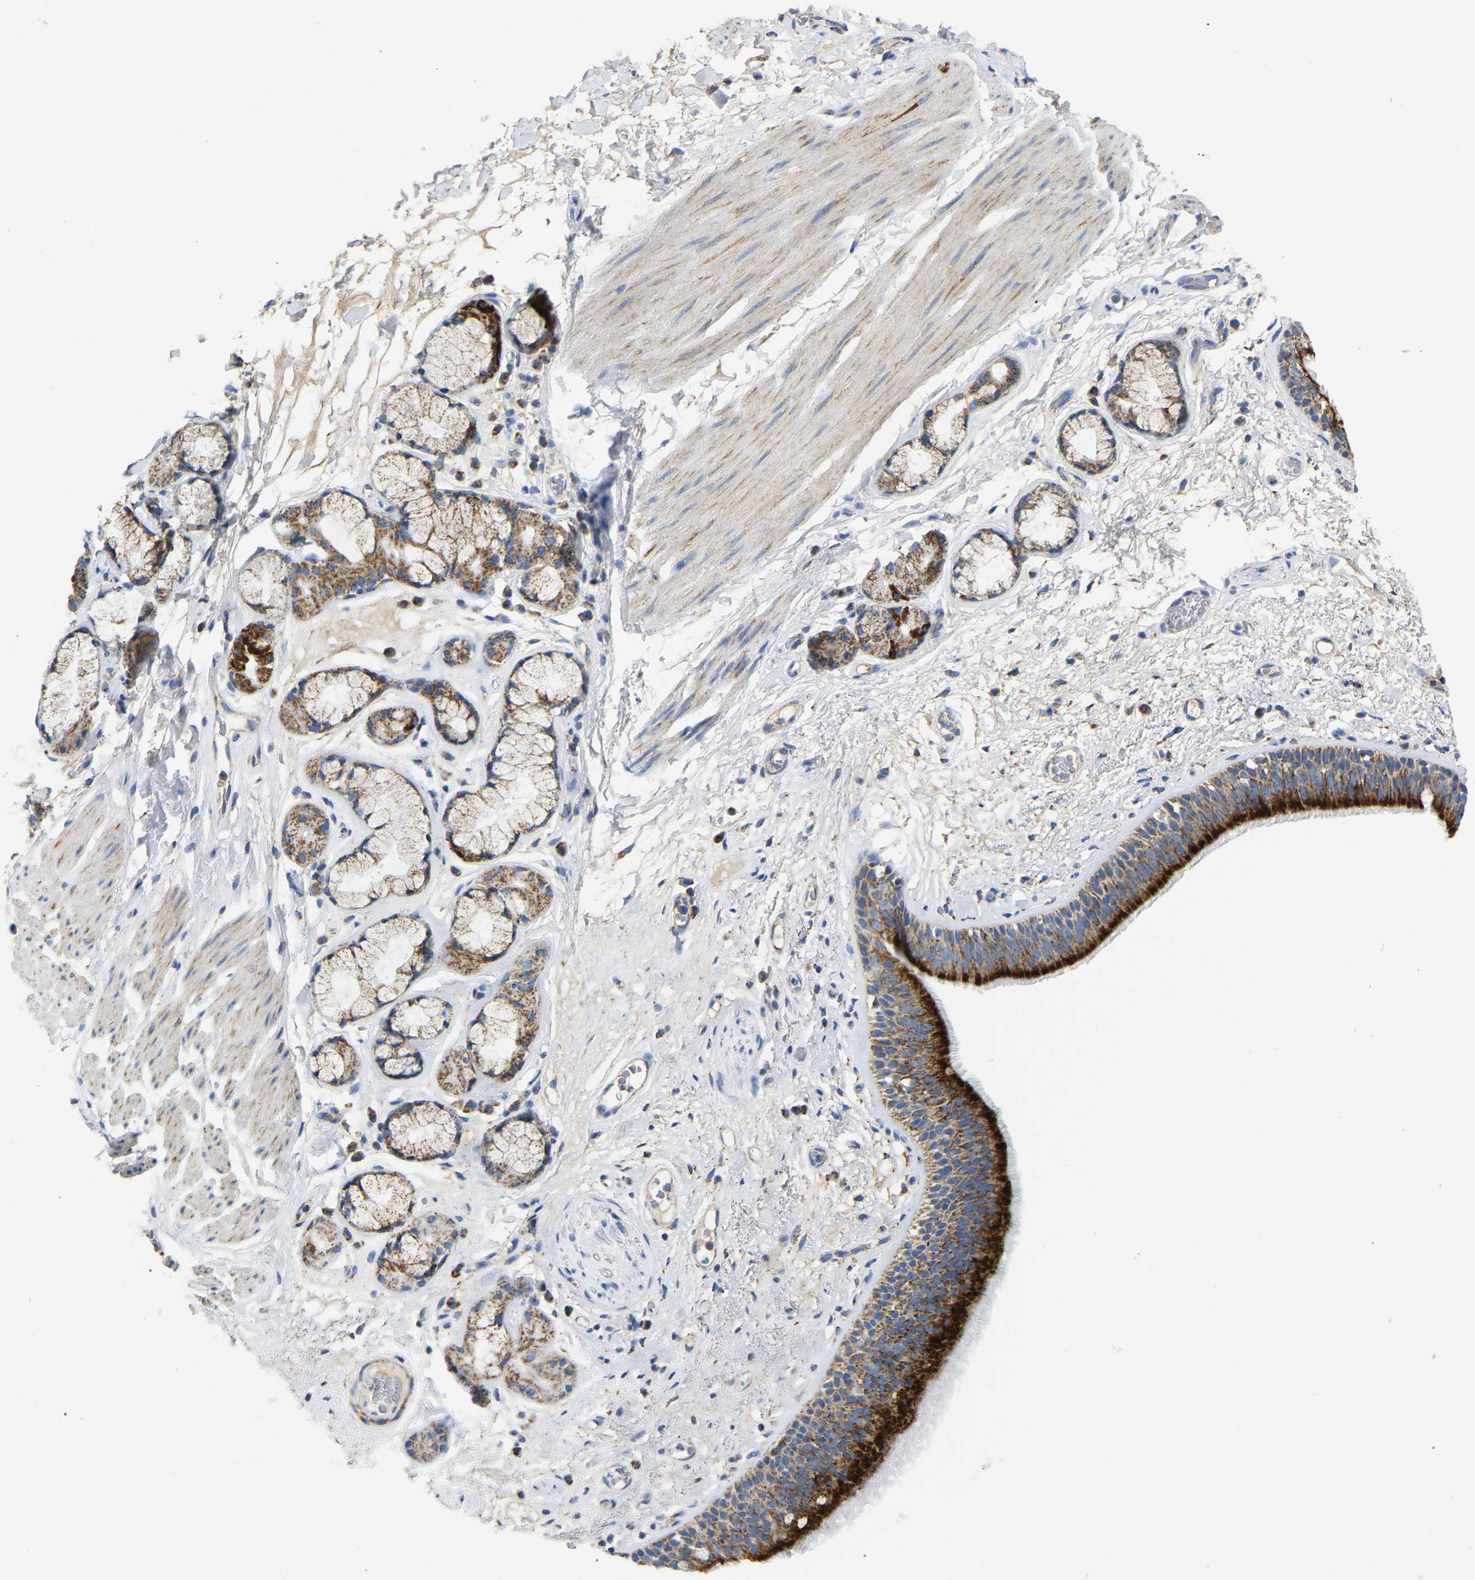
{"staining": {"intensity": "strong", "quantity": ">75%", "location": "cytoplasmic/membranous"}, "tissue": "bronchus", "cell_type": "Respiratory epithelial cells", "image_type": "normal", "snomed": [{"axis": "morphology", "description": "Normal tissue, NOS"}, {"axis": "topography", "description": "Cartilage tissue"}], "caption": "Immunohistochemistry (DAB (3,3'-diaminobenzidine)) staining of benign human bronchus displays strong cytoplasmic/membranous protein staining in about >75% of respiratory epithelial cells.", "gene": "HIBADH", "patient": {"sex": "female", "age": 63}}